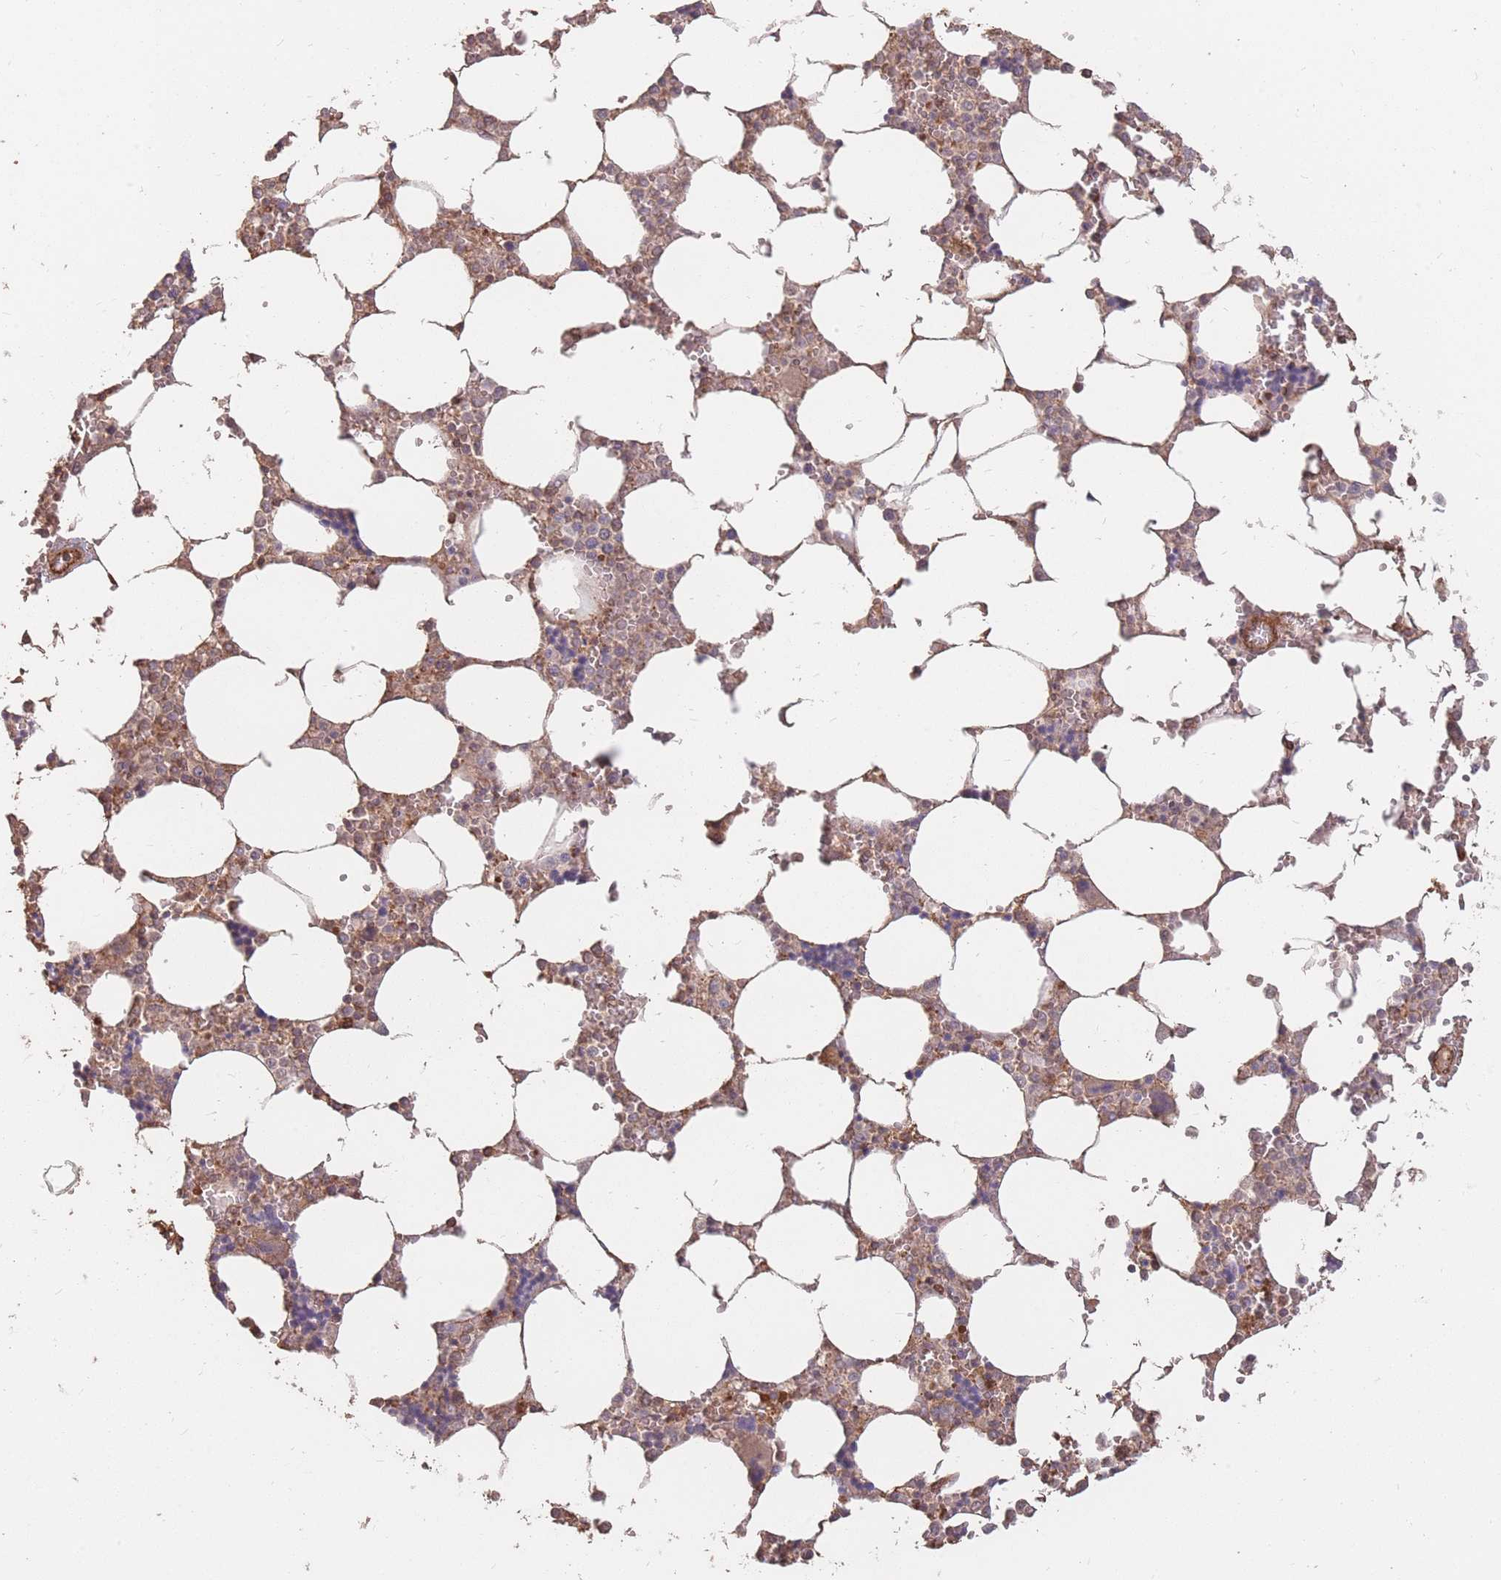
{"staining": {"intensity": "moderate", "quantity": "<25%", "location": "cytoplasmic/membranous"}, "tissue": "bone marrow", "cell_type": "Hematopoietic cells", "image_type": "normal", "snomed": [{"axis": "morphology", "description": "Normal tissue, NOS"}, {"axis": "topography", "description": "Bone marrow"}], "caption": "This image reveals immunohistochemistry staining of unremarkable bone marrow, with low moderate cytoplasmic/membranous positivity in approximately <25% of hematopoietic cells.", "gene": "PLS3", "patient": {"sex": "male", "age": 64}}